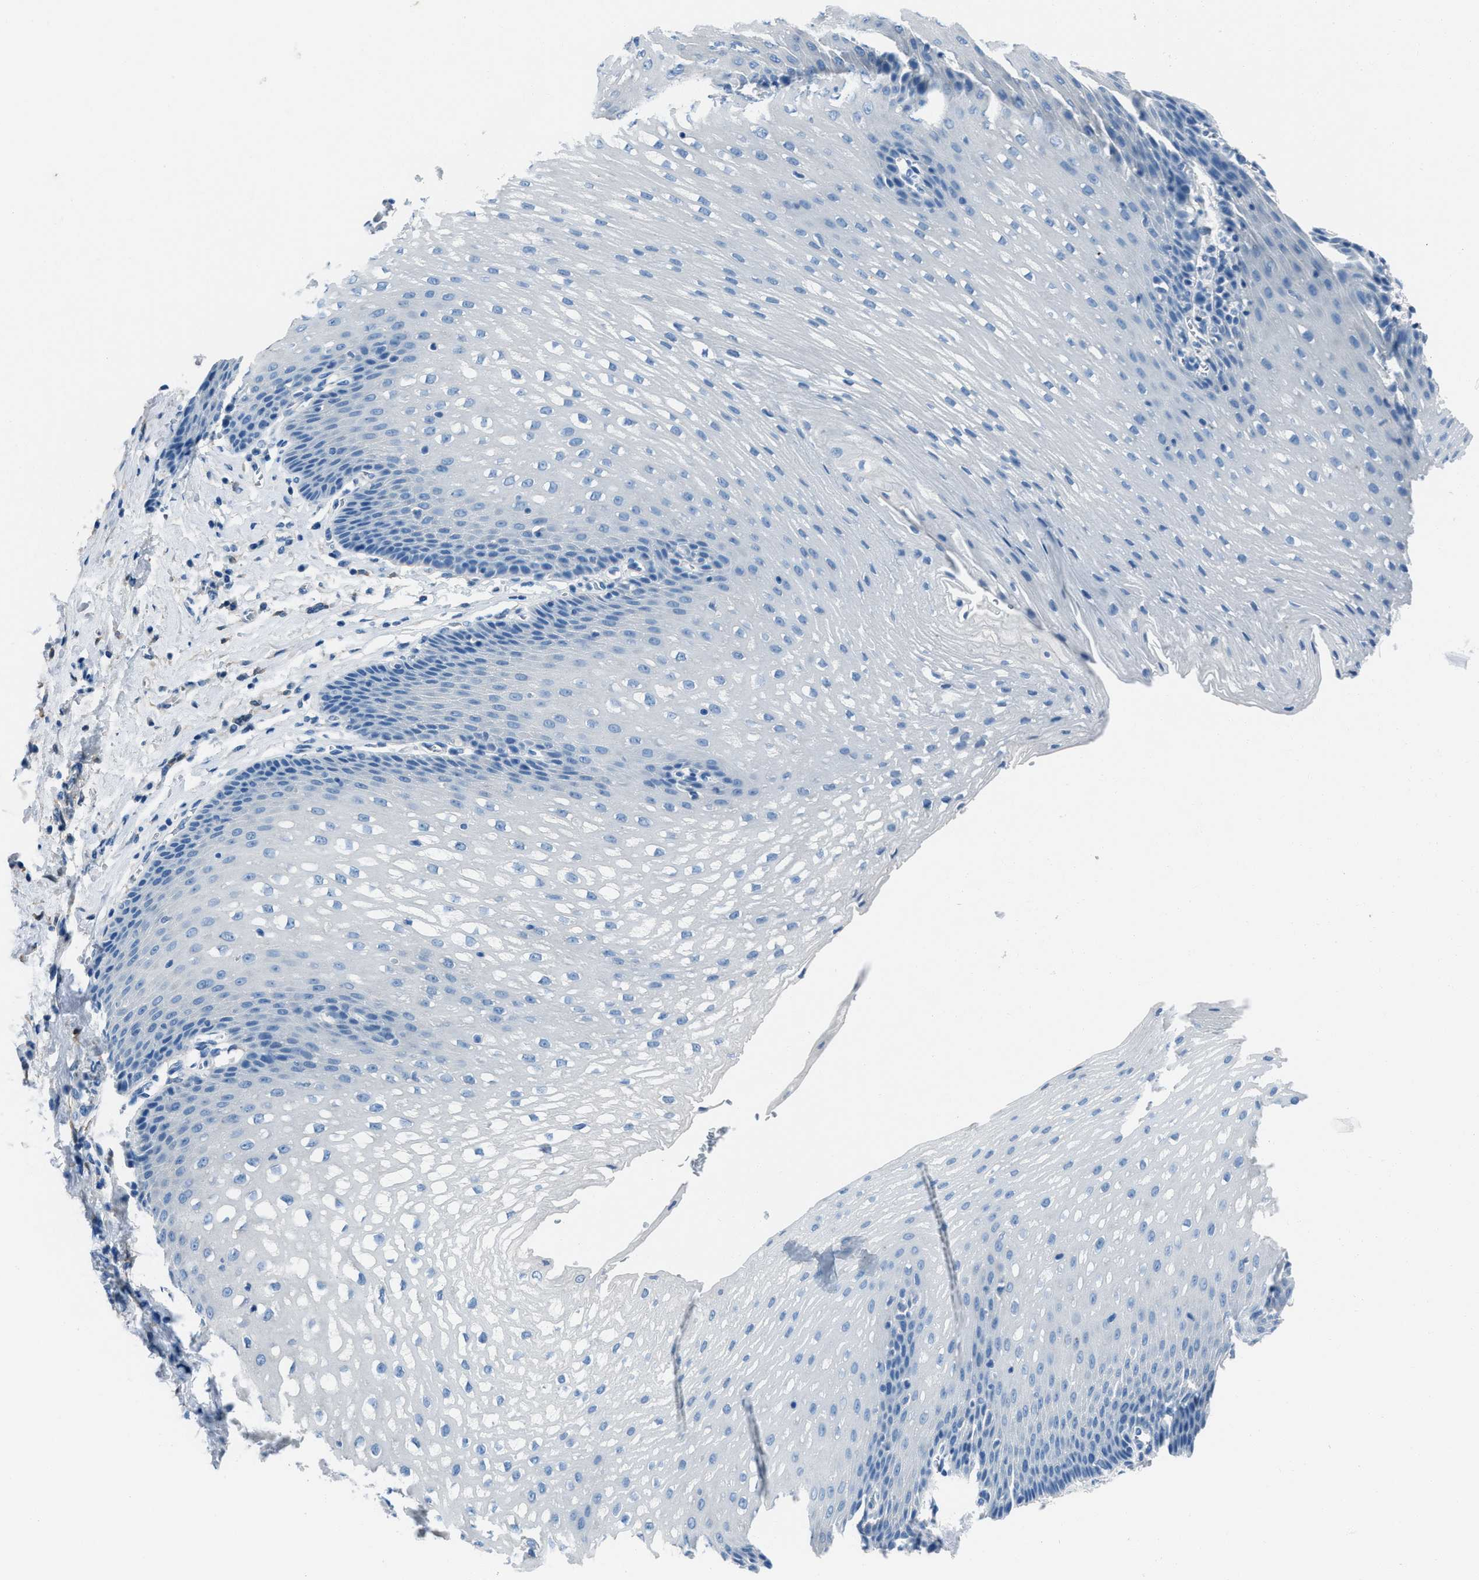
{"staining": {"intensity": "negative", "quantity": "none", "location": "none"}, "tissue": "esophagus", "cell_type": "Squamous epithelial cells", "image_type": "normal", "snomed": [{"axis": "morphology", "description": "Normal tissue, NOS"}, {"axis": "topography", "description": "Esophagus"}], "caption": "Immunohistochemistry (IHC) histopathology image of benign esophagus: esophagus stained with DAB (3,3'-diaminobenzidine) demonstrates no significant protein staining in squamous epithelial cells. The staining is performed using DAB (3,3'-diaminobenzidine) brown chromogen with nuclei counter-stained in using hematoxylin.", "gene": "AMACR", "patient": {"sex": "male", "age": 48}}